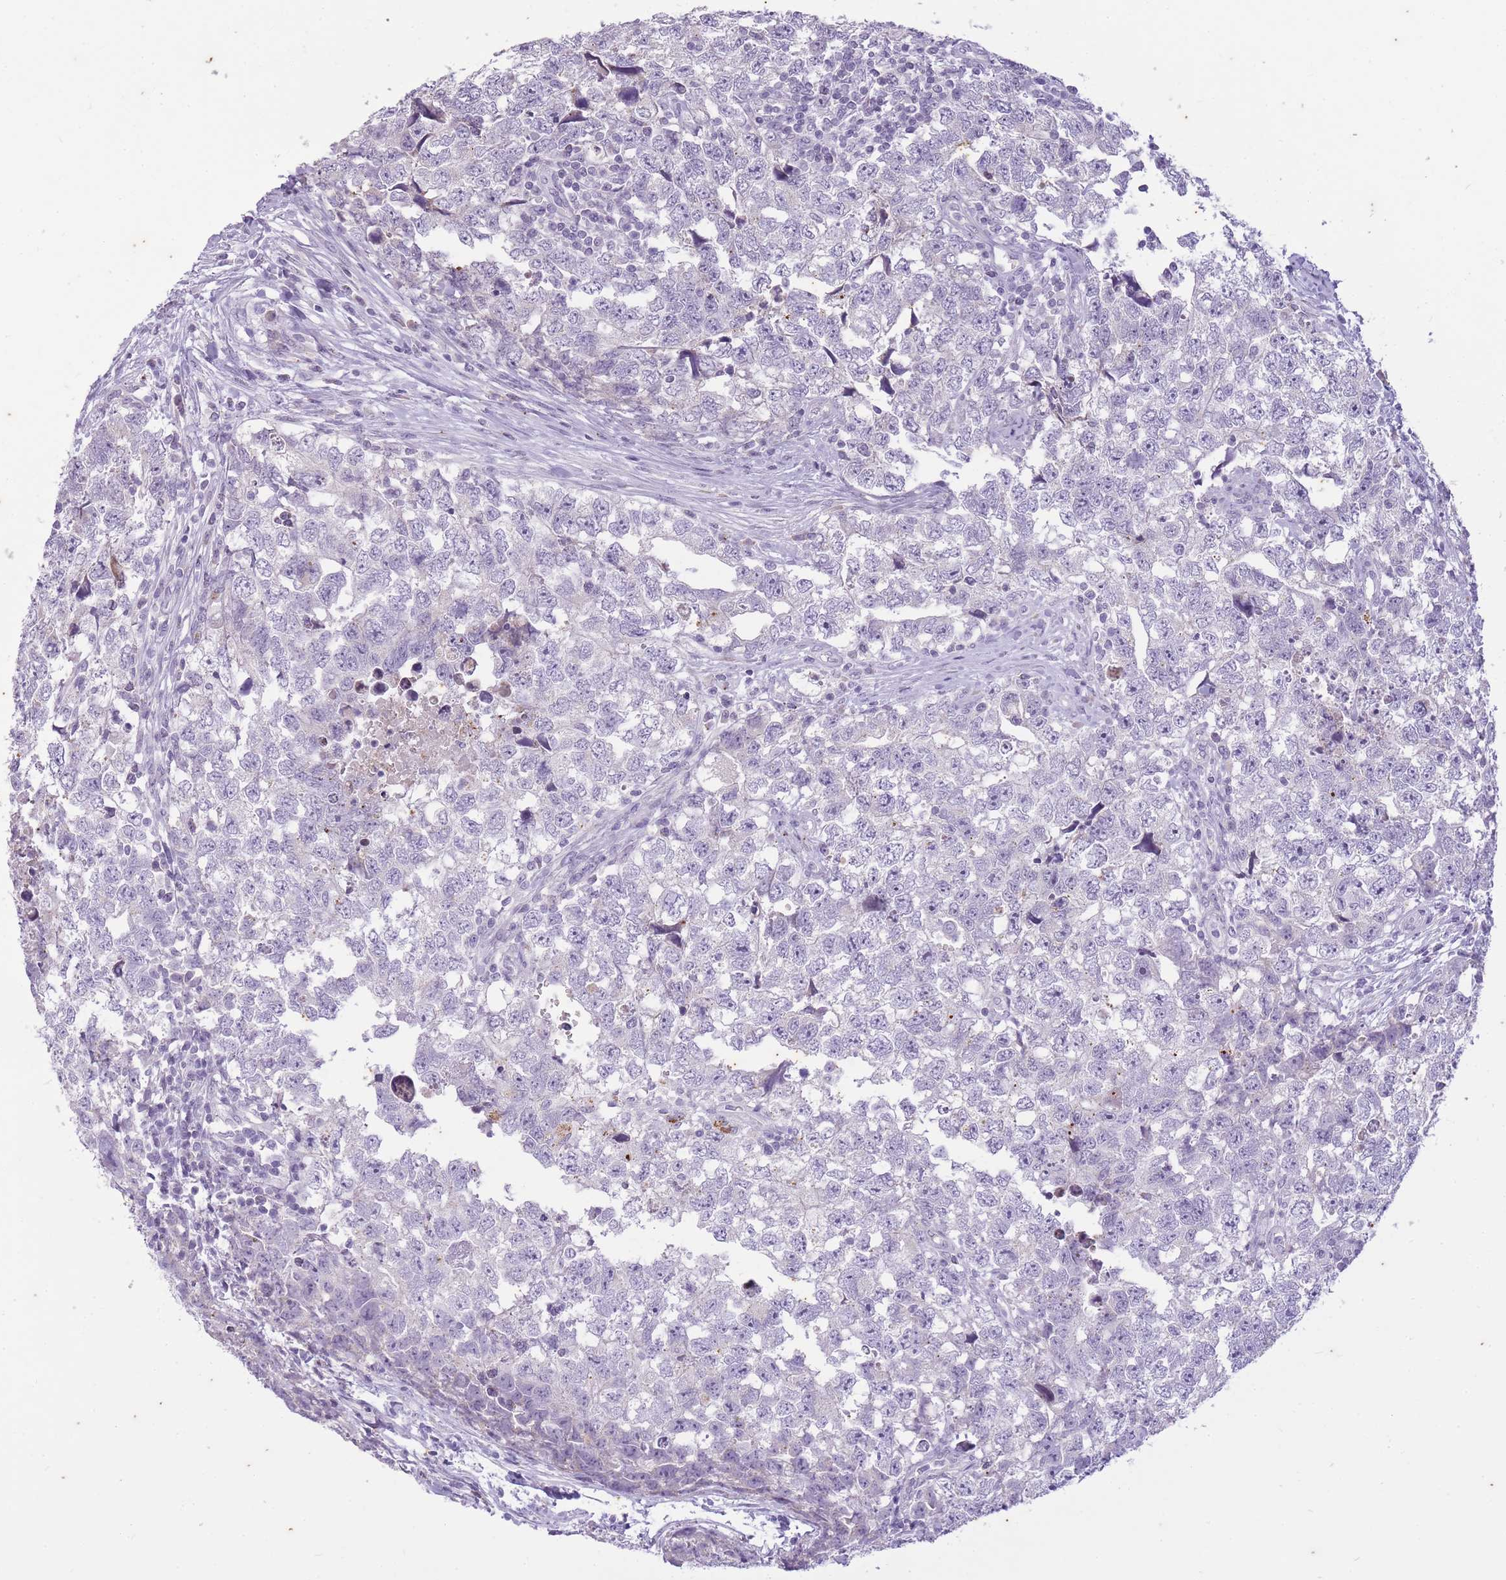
{"staining": {"intensity": "negative", "quantity": "none", "location": "none"}, "tissue": "testis cancer", "cell_type": "Tumor cells", "image_type": "cancer", "snomed": [{"axis": "morphology", "description": "Carcinoma, Embryonal, NOS"}, {"axis": "topography", "description": "Testis"}], "caption": "The histopathology image exhibits no staining of tumor cells in testis embryonal carcinoma.", "gene": "CNTNAP3", "patient": {"sex": "male", "age": 22}}